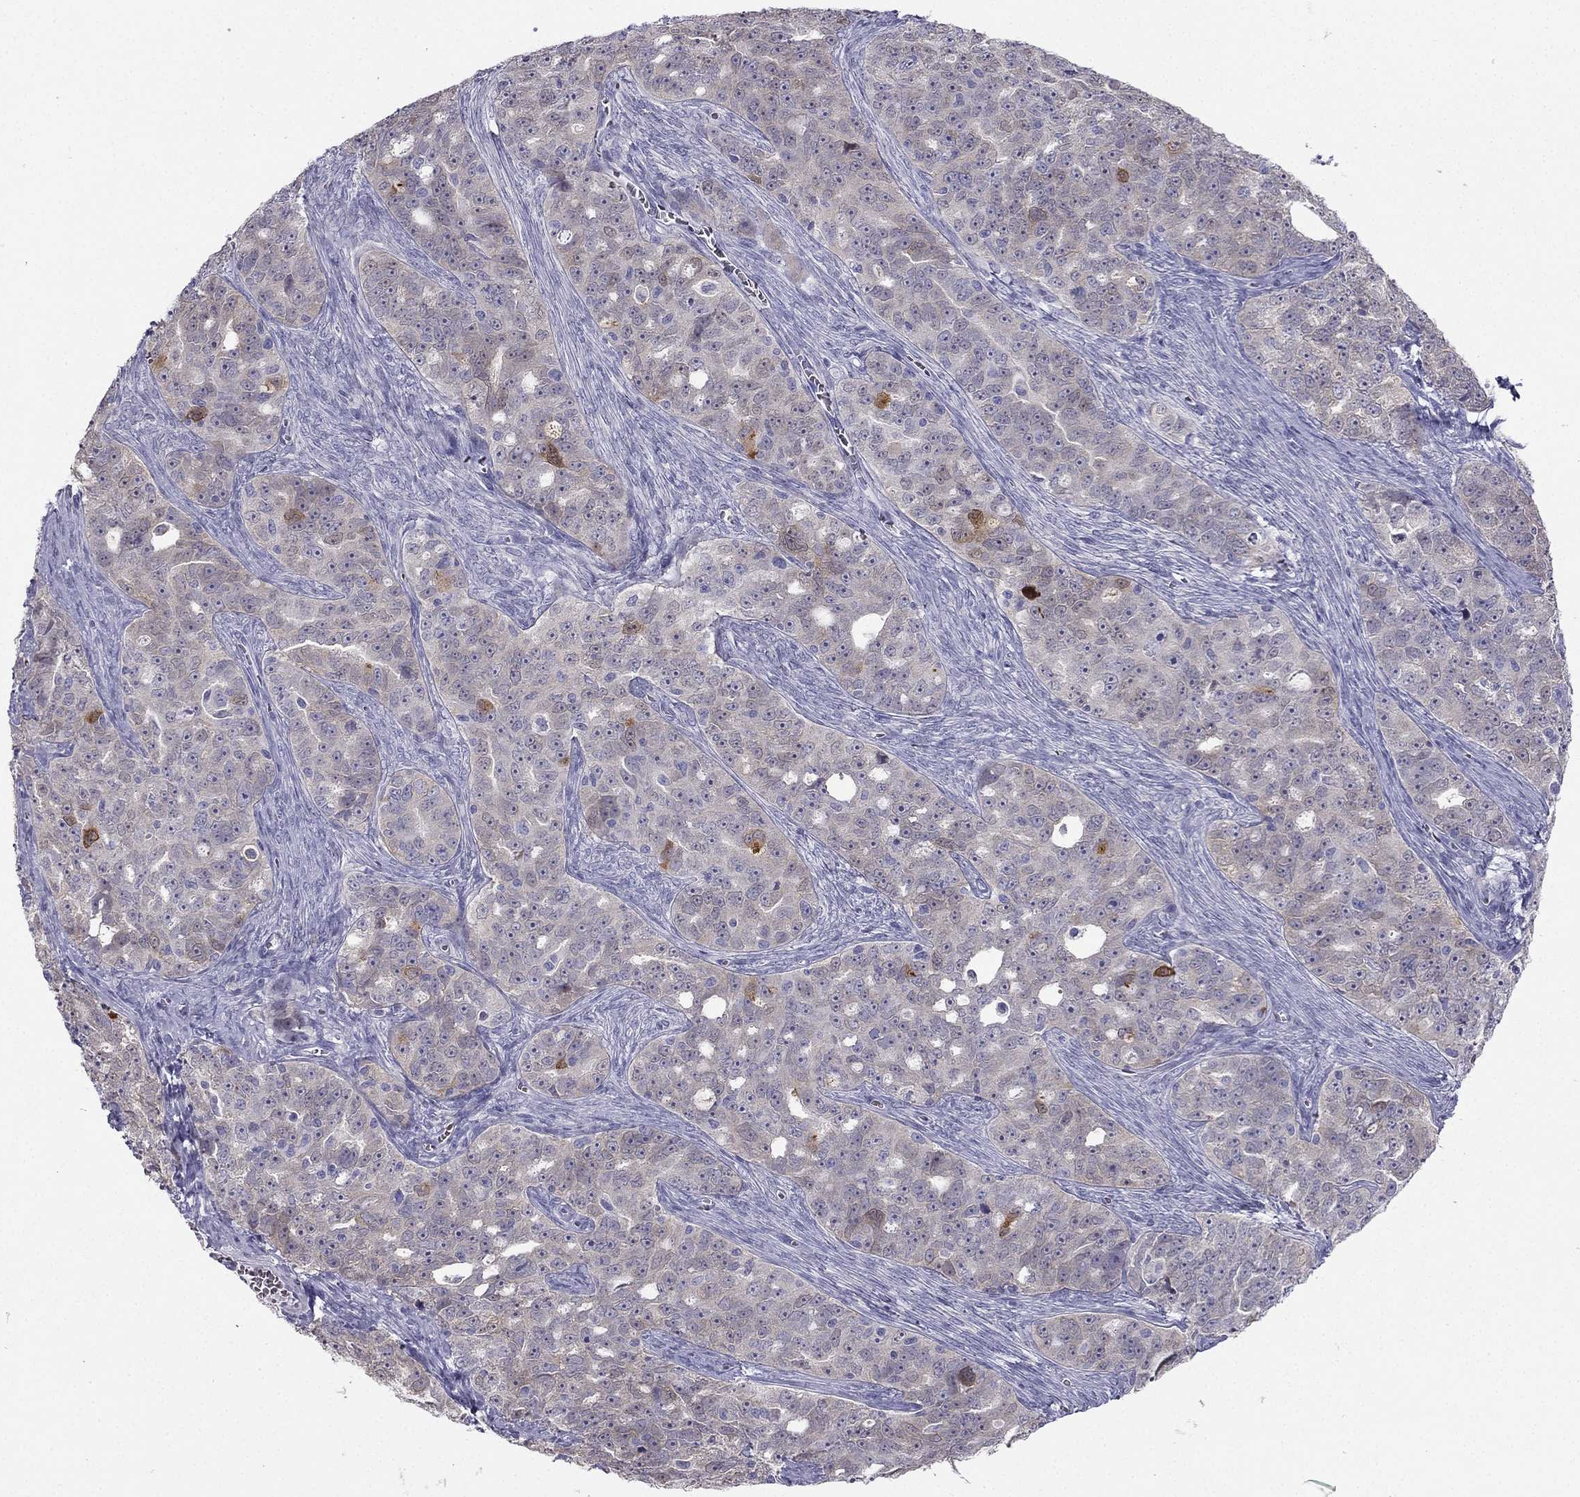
{"staining": {"intensity": "strong", "quantity": "<25%", "location": "cytoplasmic/membranous"}, "tissue": "ovarian cancer", "cell_type": "Tumor cells", "image_type": "cancer", "snomed": [{"axis": "morphology", "description": "Cystadenocarcinoma, serous, NOS"}, {"axis": "topography", "description": "Ovary"}], "caption": "The photomicrograph reveals staining of ovarian serous cystadenocarcinoma, revealing strong cytoplasmic/membranous protein expression (brown color) within tumor cells.", "gene": "RSPH14", "patient": {"sex": "female", "age": 51}}